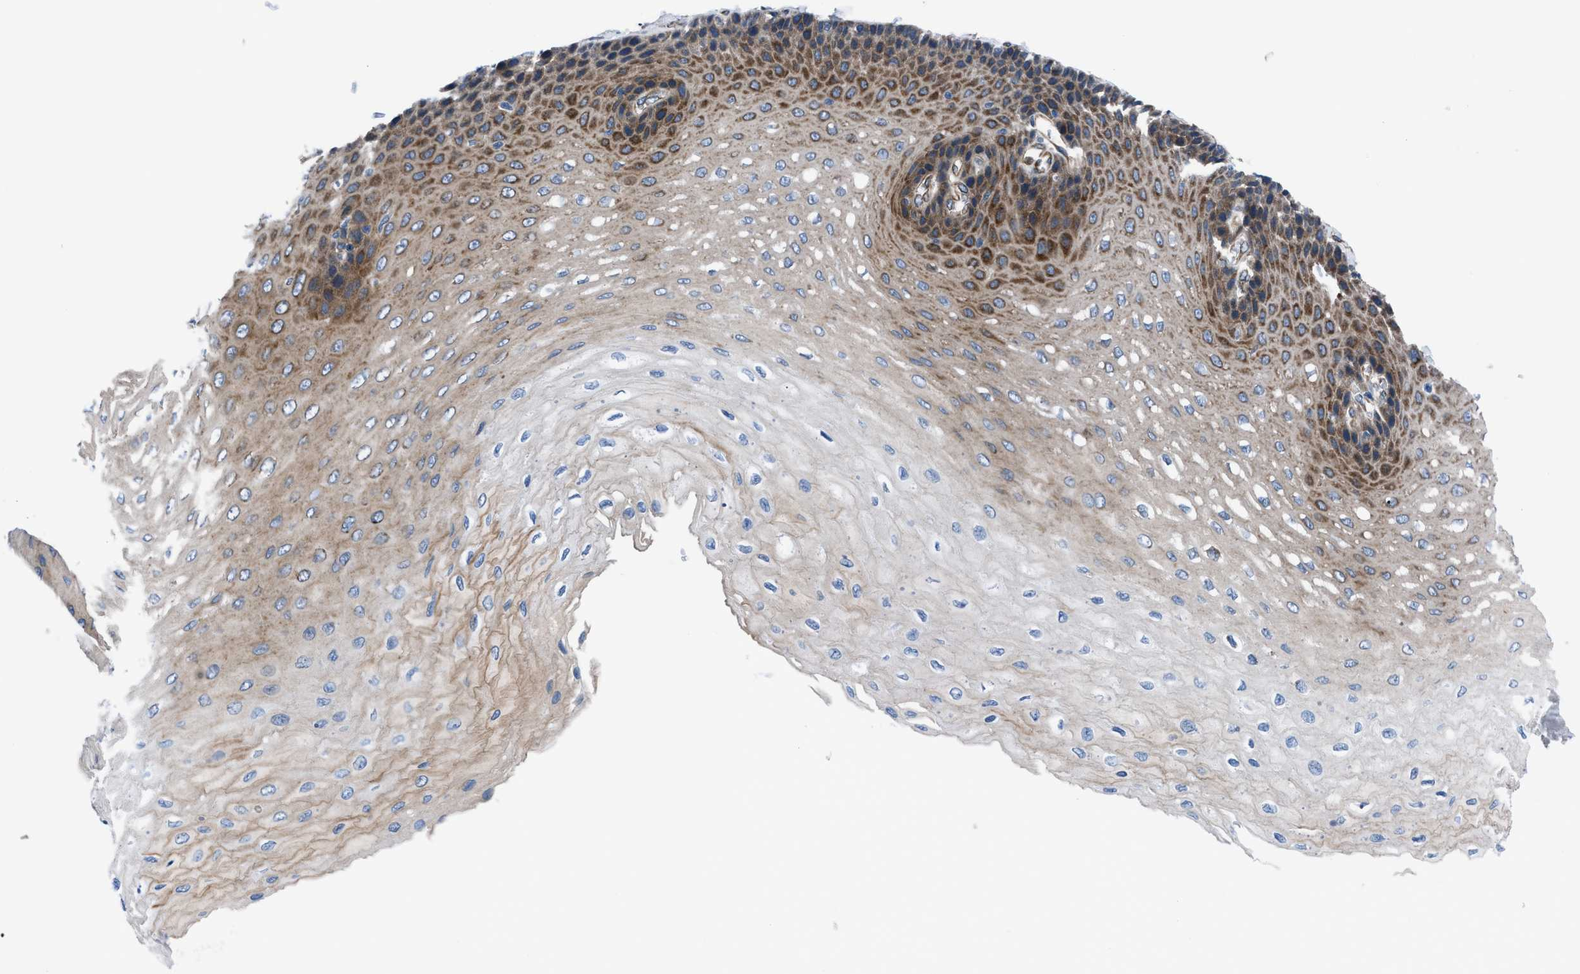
{"staining": {"intensity": "strong", "quantity": "25%-75%", "location": "cytoplasmic/membranous"}, "tissue": "esophagus", "cell_type": "Squamous epithelial cells", "image_type": "normal", "snomed": [{"axis": "morphology", "description": "Normal tissue, NOS"}, {"axis": "topography", "description": "Esophagus"}], "caption": "DAB (3,3'-diaminobenzidine) immunohistochemical staining of unremarkable human esophagus demonstrates strong cytoplasmic/membranous protein expression in approximately 25%-75% of squamous epithelial cells.", "gene": "TRIP4", "patient": {"sex": "female", "age": 72}}